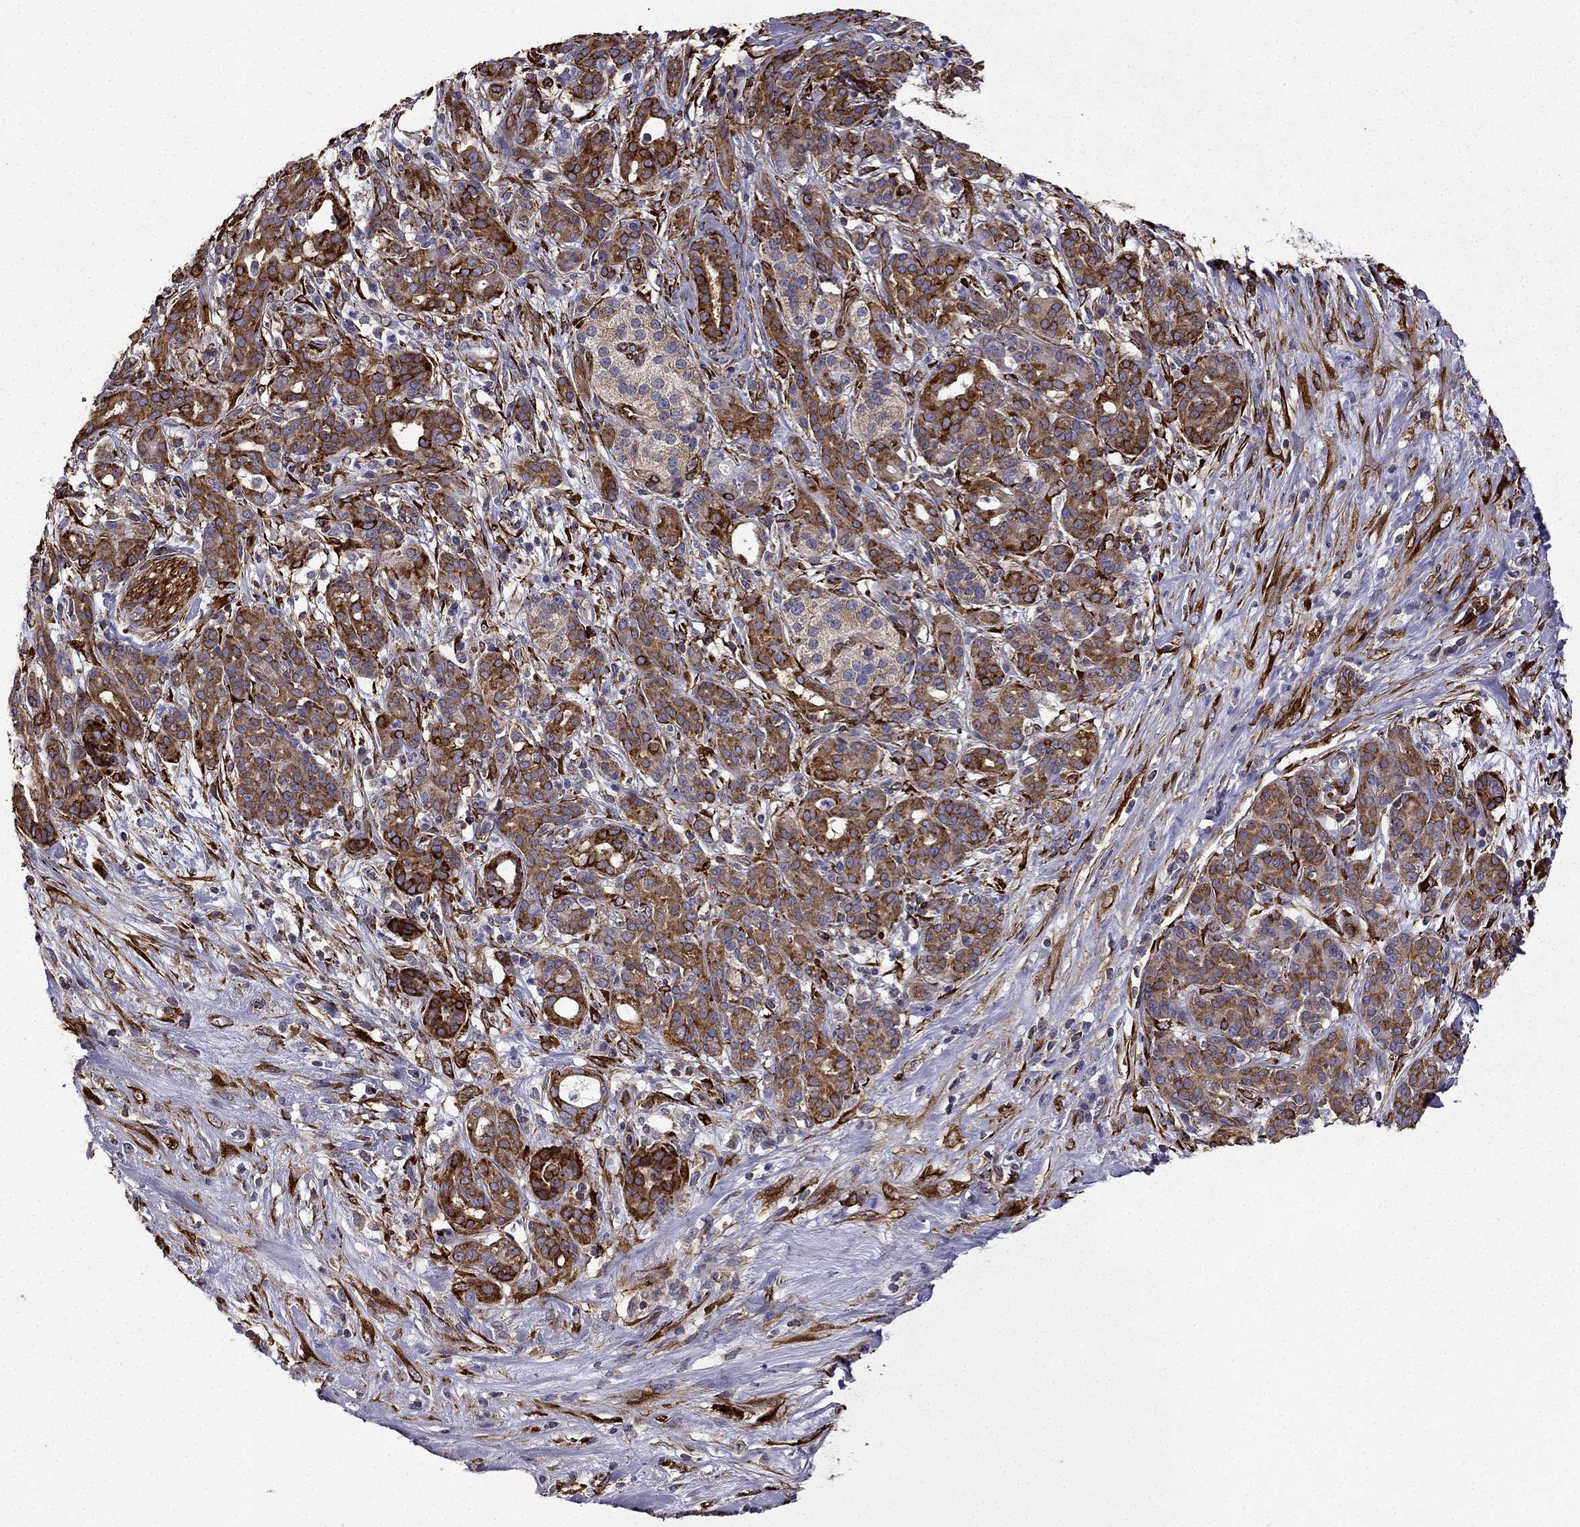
{"staining": {"intensity": "strong", "quantity": ">75%", "location": "cytoplasmic/membranous"}, "tissue": "pancreatic cancer", "cell_type": "Tumor cells", "image_type": "cancer", "snomed": [{"axis": "morphology", "description": "Adenocarcinoma, NOS"}, {"axis": "topography", "description": "Pancreas"}], "caption": "Pancreatic cancer stained with a protein marker displays strong staining in tumor cells.", "gene": "MAP4", "patient": {"sex": "male", "age": 44}}